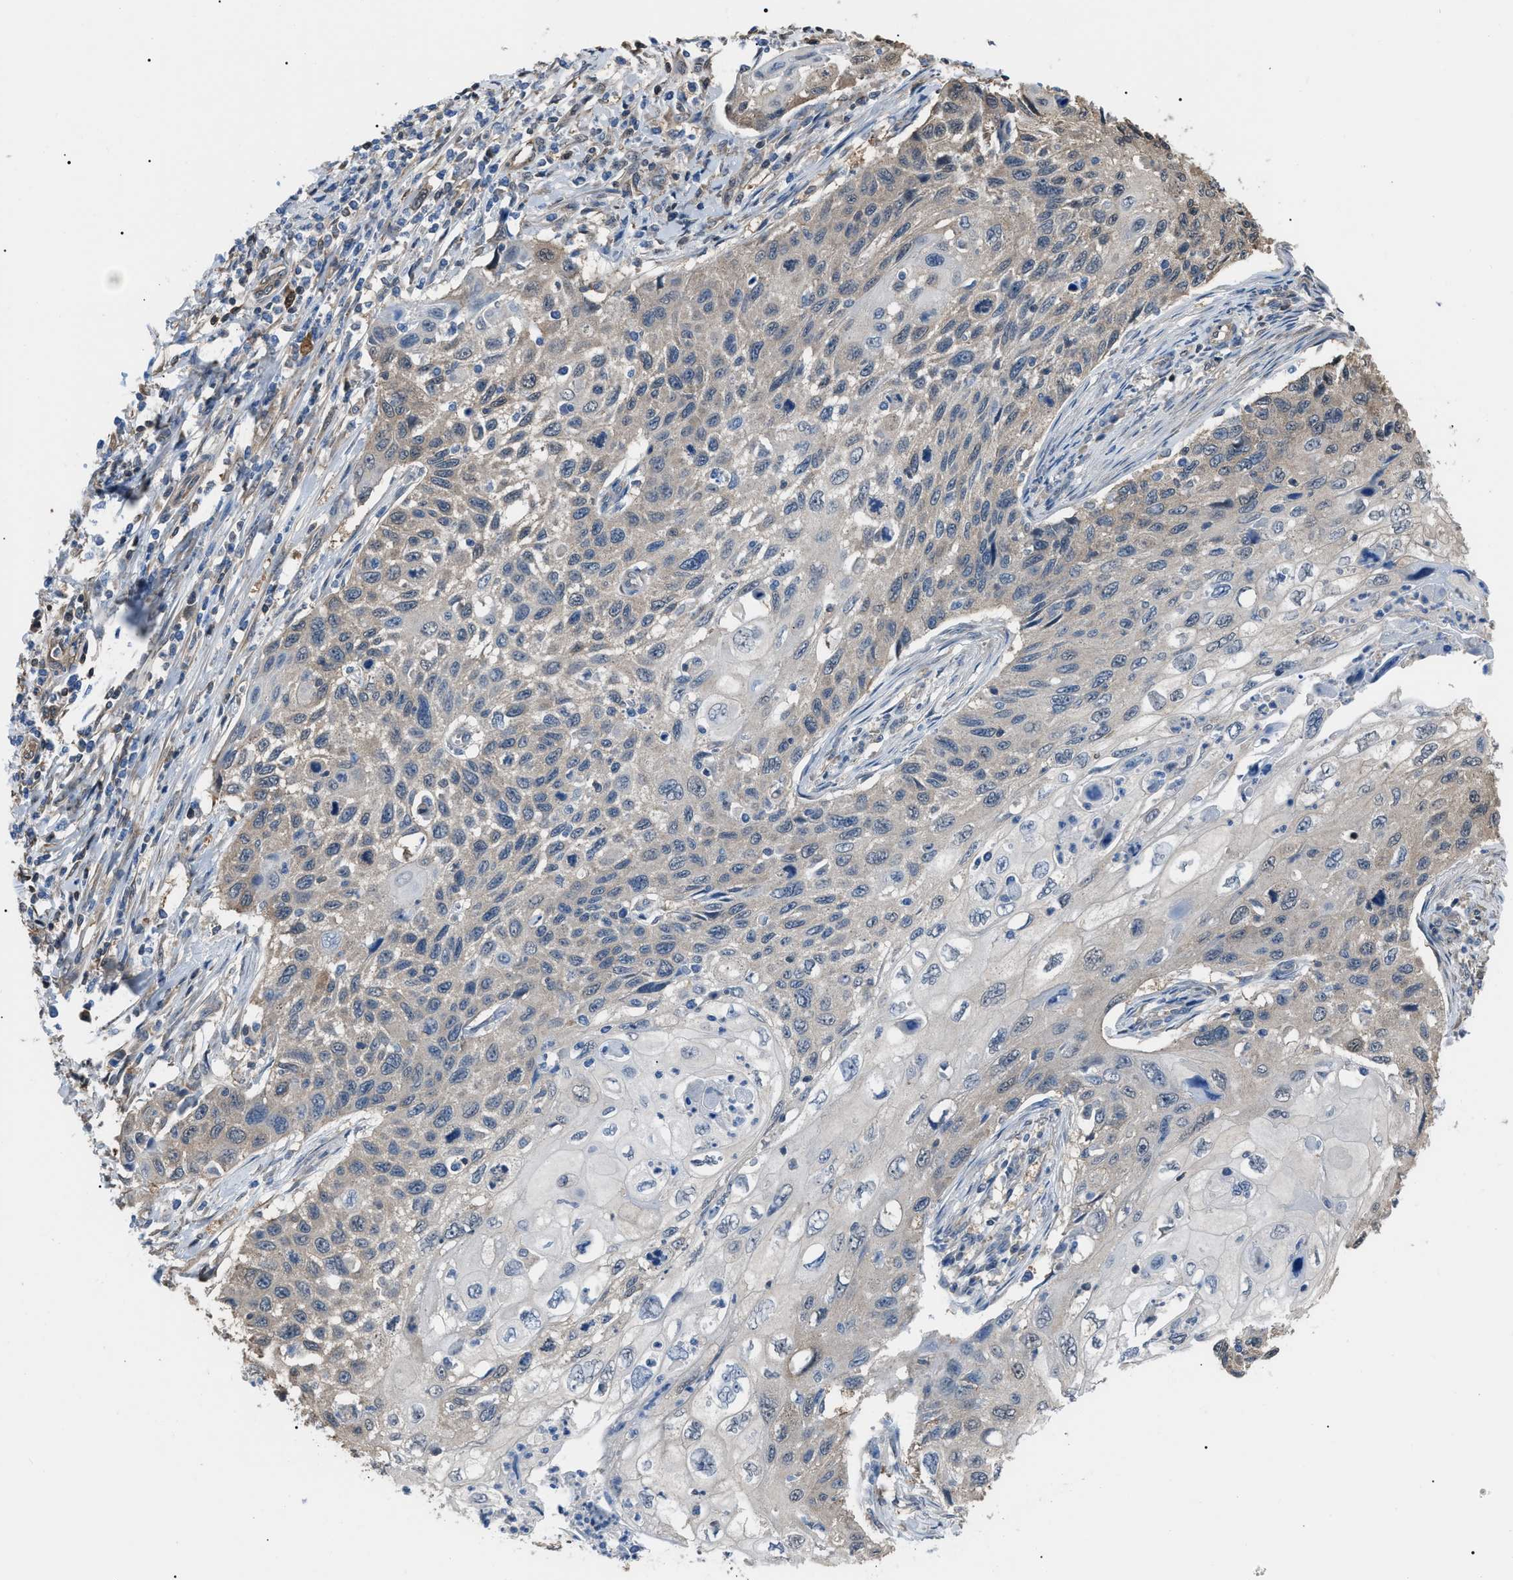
{"staining": {"intensity": "weak", "quantity": "<25%", "location": "cytoplasmic/membranous"}, "tissue": "cervical cancer", "cell_type": "Tumor cells", "image_type": "cancer", "snomed": [{"axis": "morphology", "description": "Squamous cell carcinoma, NOS"}, {"axis": "topography", "description": "Cervix"}], "caption": "Squamous cell carcinoma (cervical) stained for a protein using immunohistochemistry demonstrates no staining tumor cells.", "gene": "PDCD5", "patient": {"sex": "female", "age": 70}}